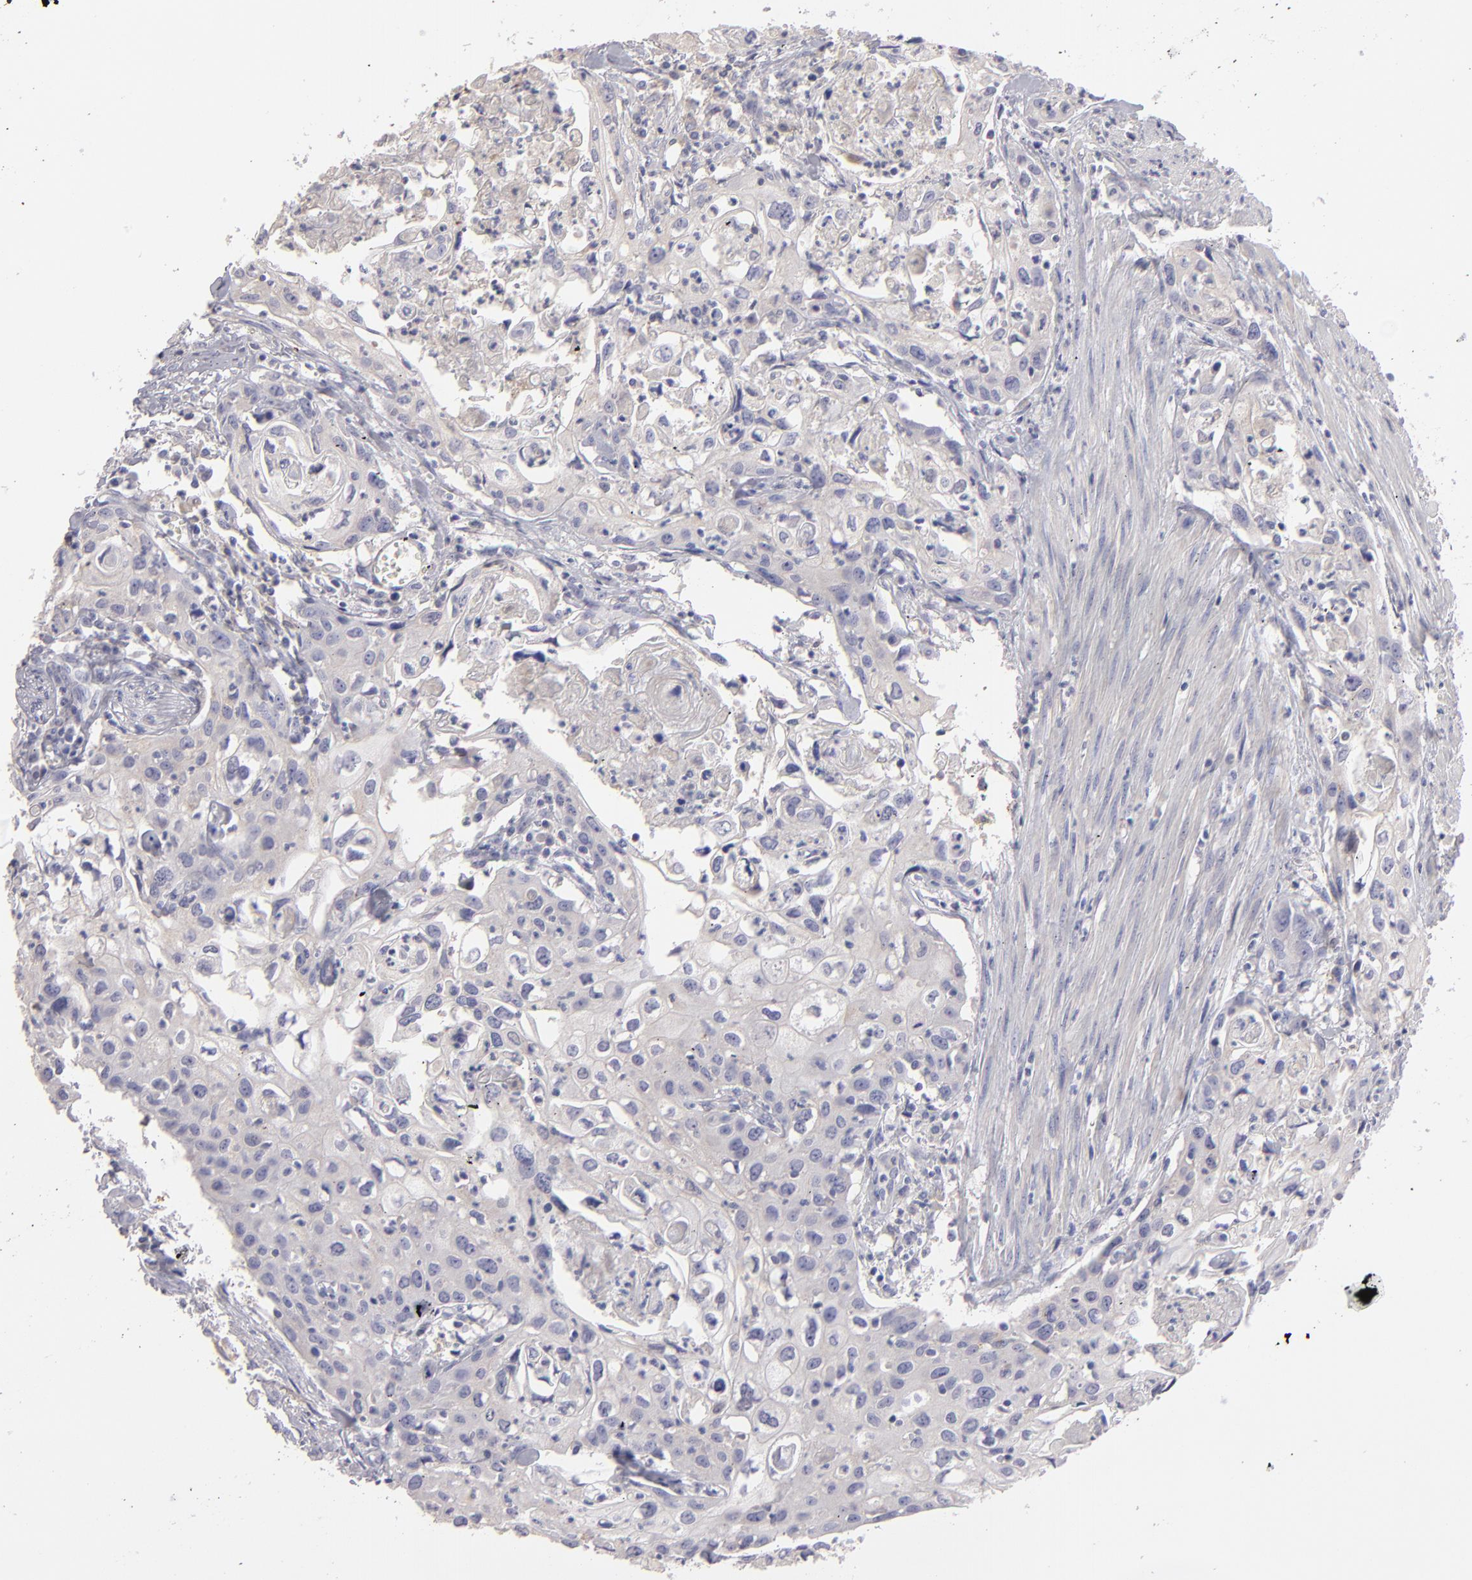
{"staining": {"intensity": "negative", "quantity": "none", "location": "none"}, "tissue": "urothelial cancer", "cell_type": "Tumor cells", "image_type": "cancer", "snomed": [{"axis": "morphology", "description": "Urothelial carcinoma, High grade"}, {"axis": "topography", "description": "Urinary bladder"}], "caption": "Protein analysis of urothelial cancer exhibits no significant expression in tumor cells.", "gene": "ABCC4", "patient": {"sex": "male", "age": 54}}